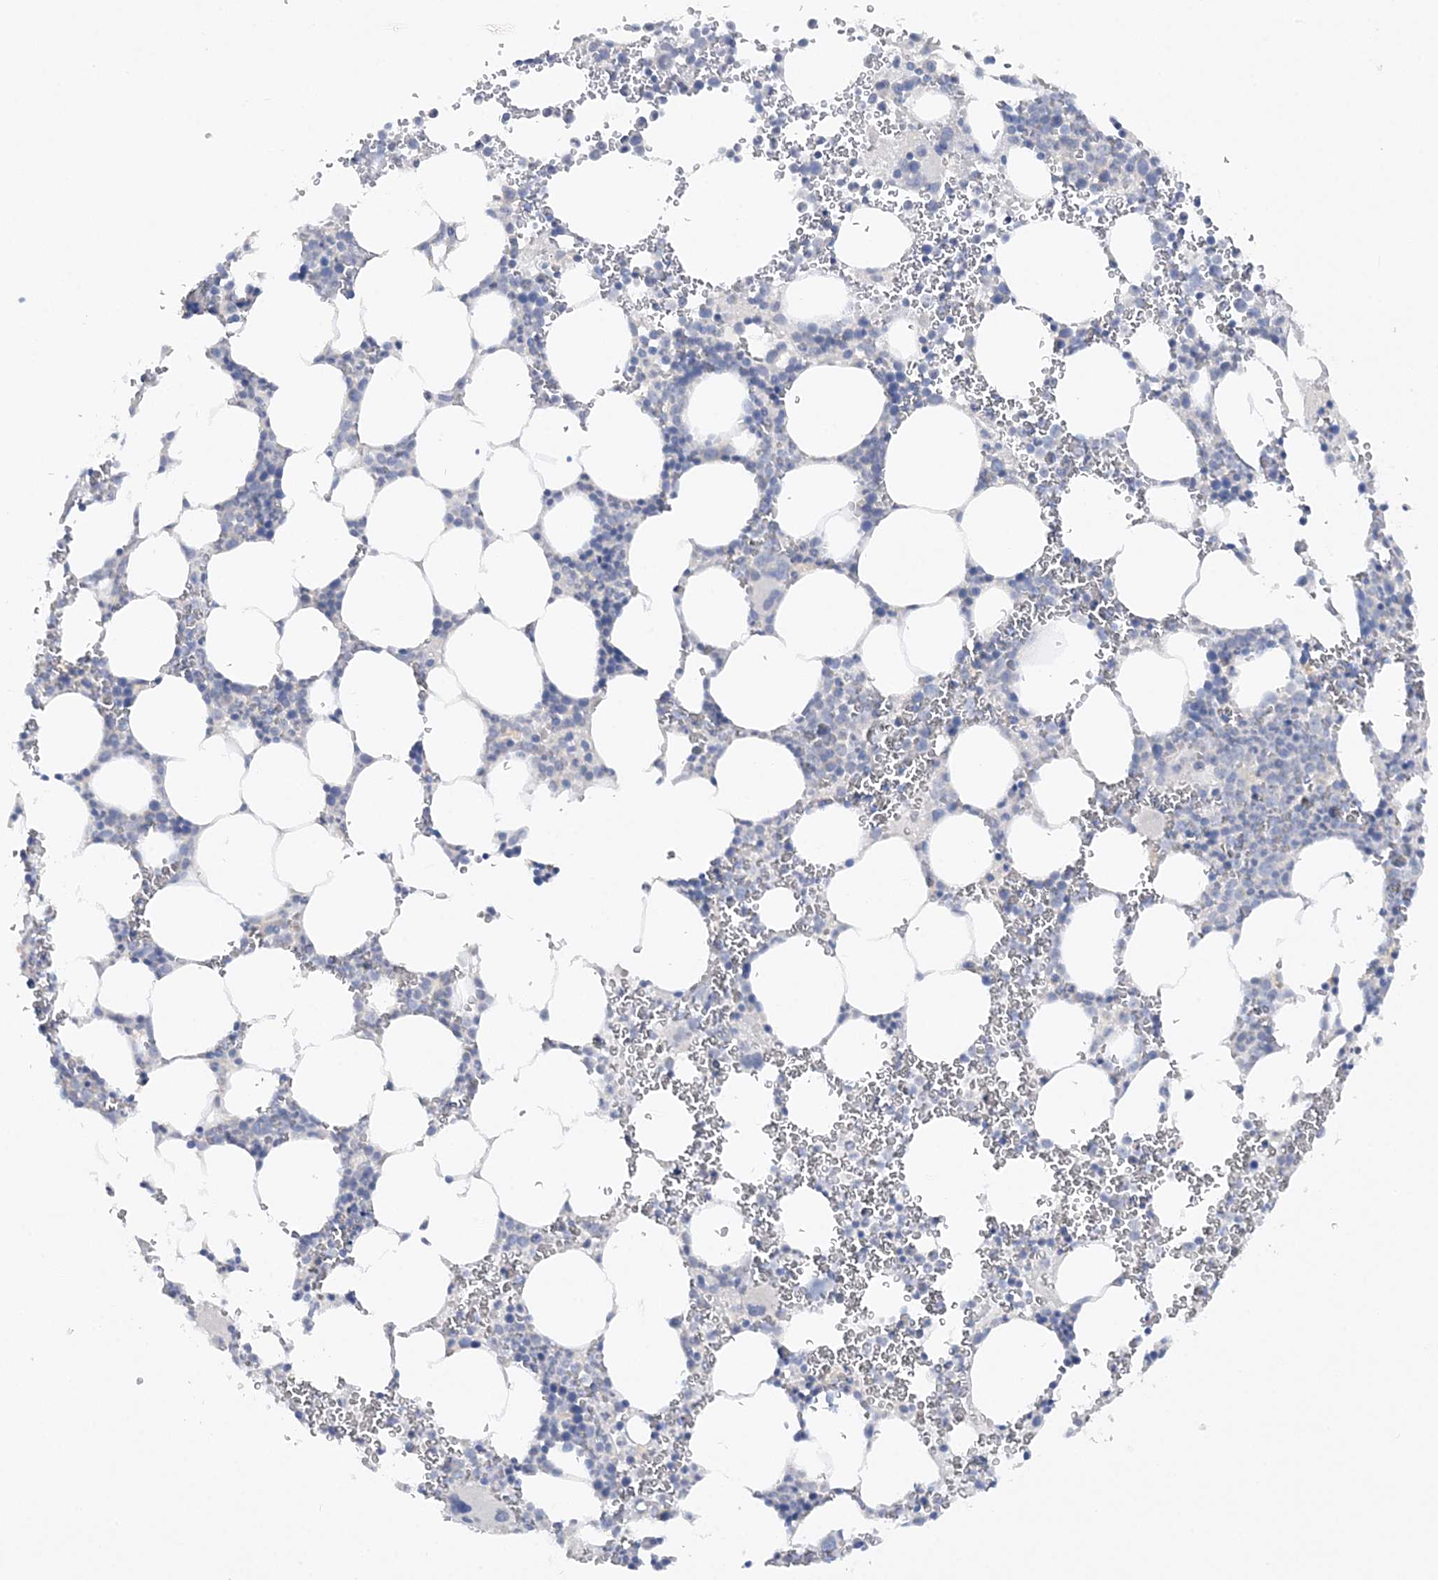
{"staining": {"intensity": "negative", "quantity": "none", "location": "none"}, "tissue": "bone marrow", "cell_type": "Hematopoietic cells", "image_type": "normal", "snomed": [{"axis": "morphology", "description": "Normal tissue, NOS"}, {"axis": "topography", "description": "Bone marrow"}], "caption": "This is an immunohistochemistry (IHC) micrograph of normal human bone marrow. There is no staining in hematopoietic cells.", "gene": "RPEL1", "patient": {"sex": "female", "age": 78}}